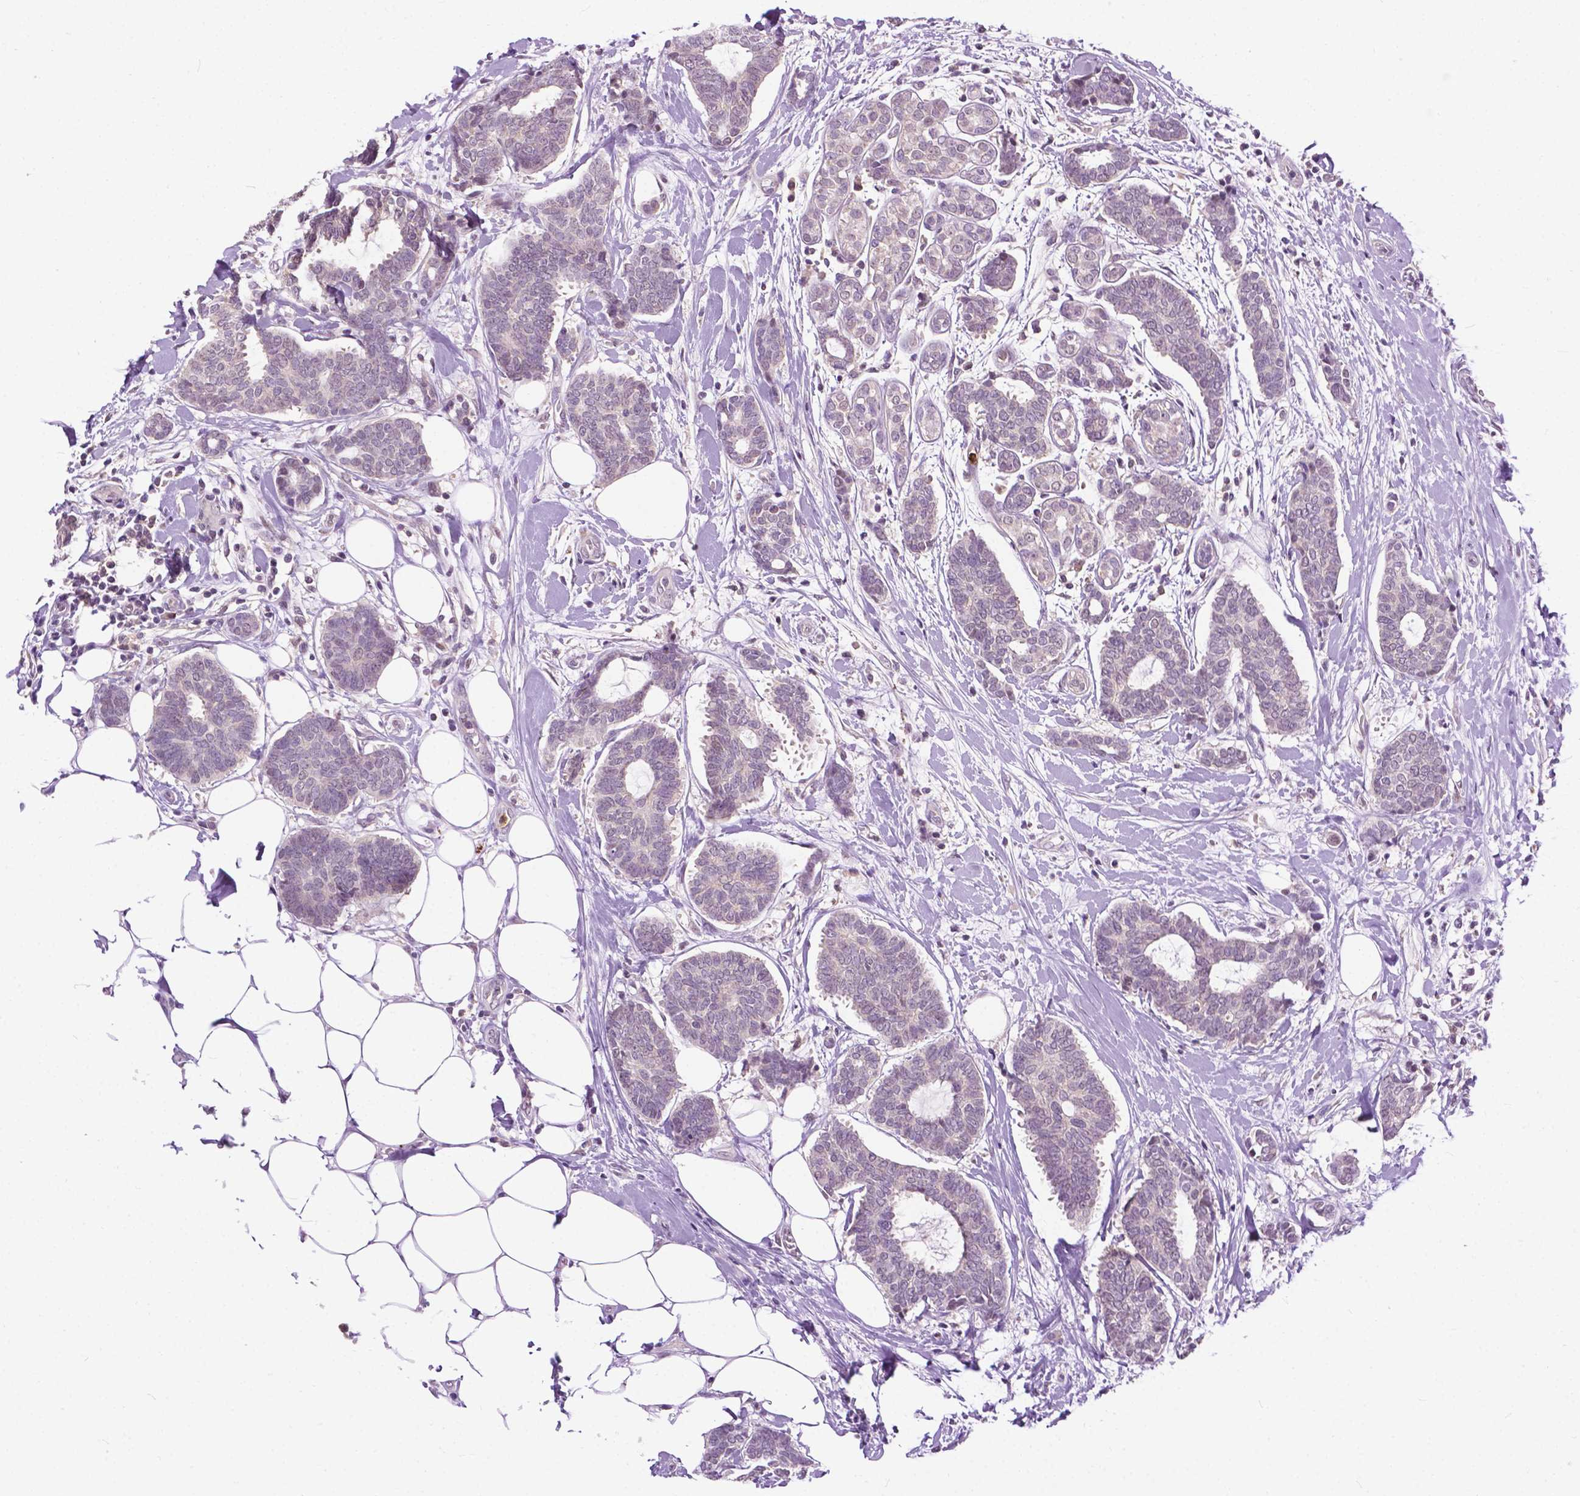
{"staining": {"intensity": "negative", "quantity": "none", "location": "none"}, "tissue": "breast cancer", "cell_type": "Tumor cells", "image_type": "cancer", "snomed": [{"axis": "morphology", "description": "Intraductal carcinoma, in situ"}, {"axis": "morphology", "description": "Duct carcinoma"}, {"axis": "morphology", "description": "Lobular carcinoma, in situ"}, {"axis": "topography", "description": "Breast"}], "caption": "There is no significant positivity in tumor cells of breast cancer.", "gene": "TTC9B", "patient": {"sex": "female", "age": 44}}